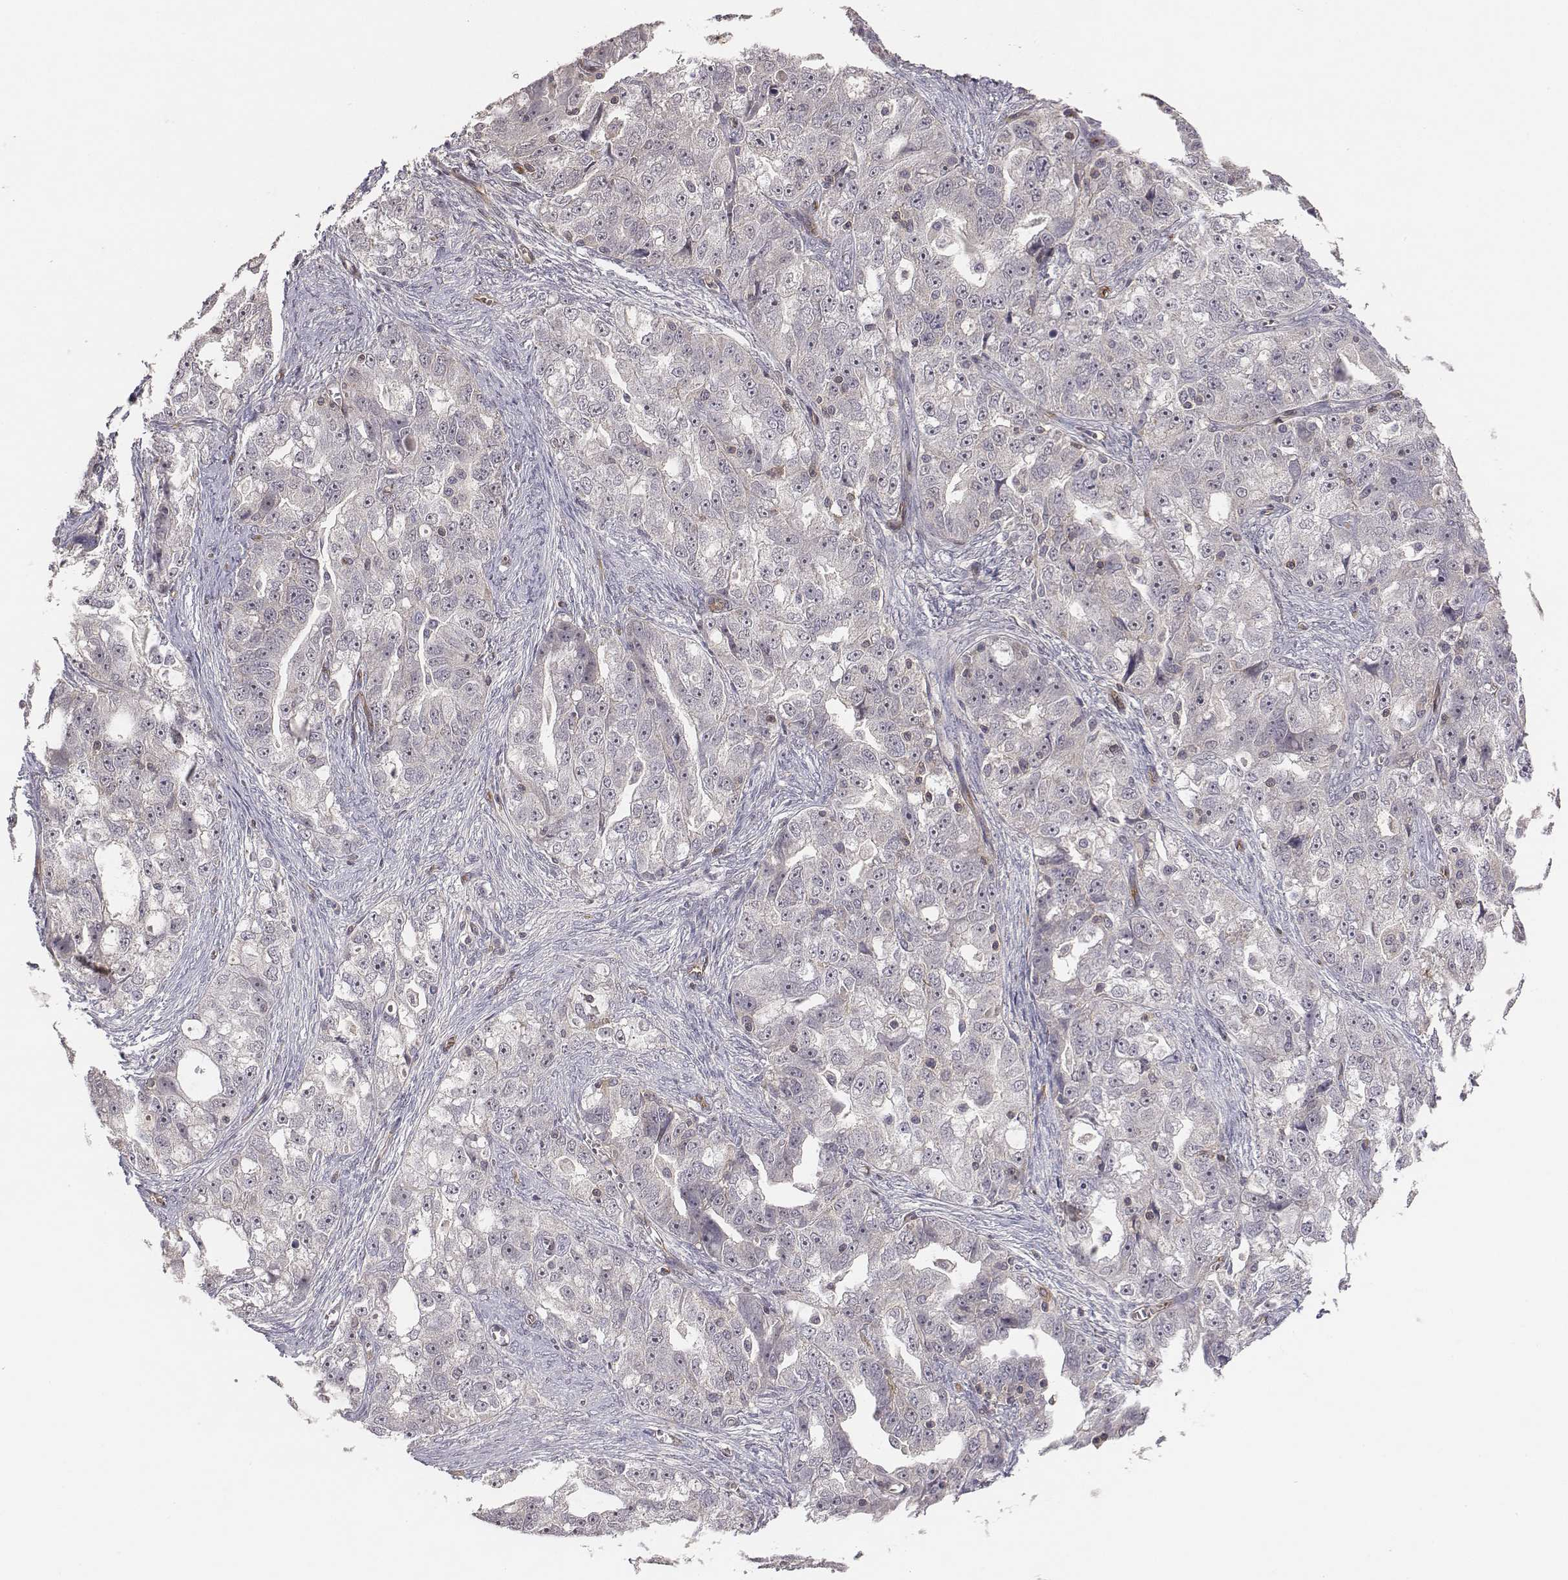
{"staining": {"intensity": "negative", "quantity": "none", "location": "none"}, "tissue": "ovarian cancer", "cell_type": "Tumor cells", "image_type": "cancer", "snomed": [{"axis": "morphology", "description": "Cystadenocarcinoma, serous, NOS"}, {"axis": "topography", "description": "Ovary"}], "caption": "IHC photomicrograph of human ovarian serous cystadenocarcinoma stained for a protein (brown), which demonstrates no expression in tumor cells. (DAB (3,3'-diaminobenzidine) IHC, high magnification).", "gene": "PTPRG", "patient": {"sex": "female", "age": 51}}